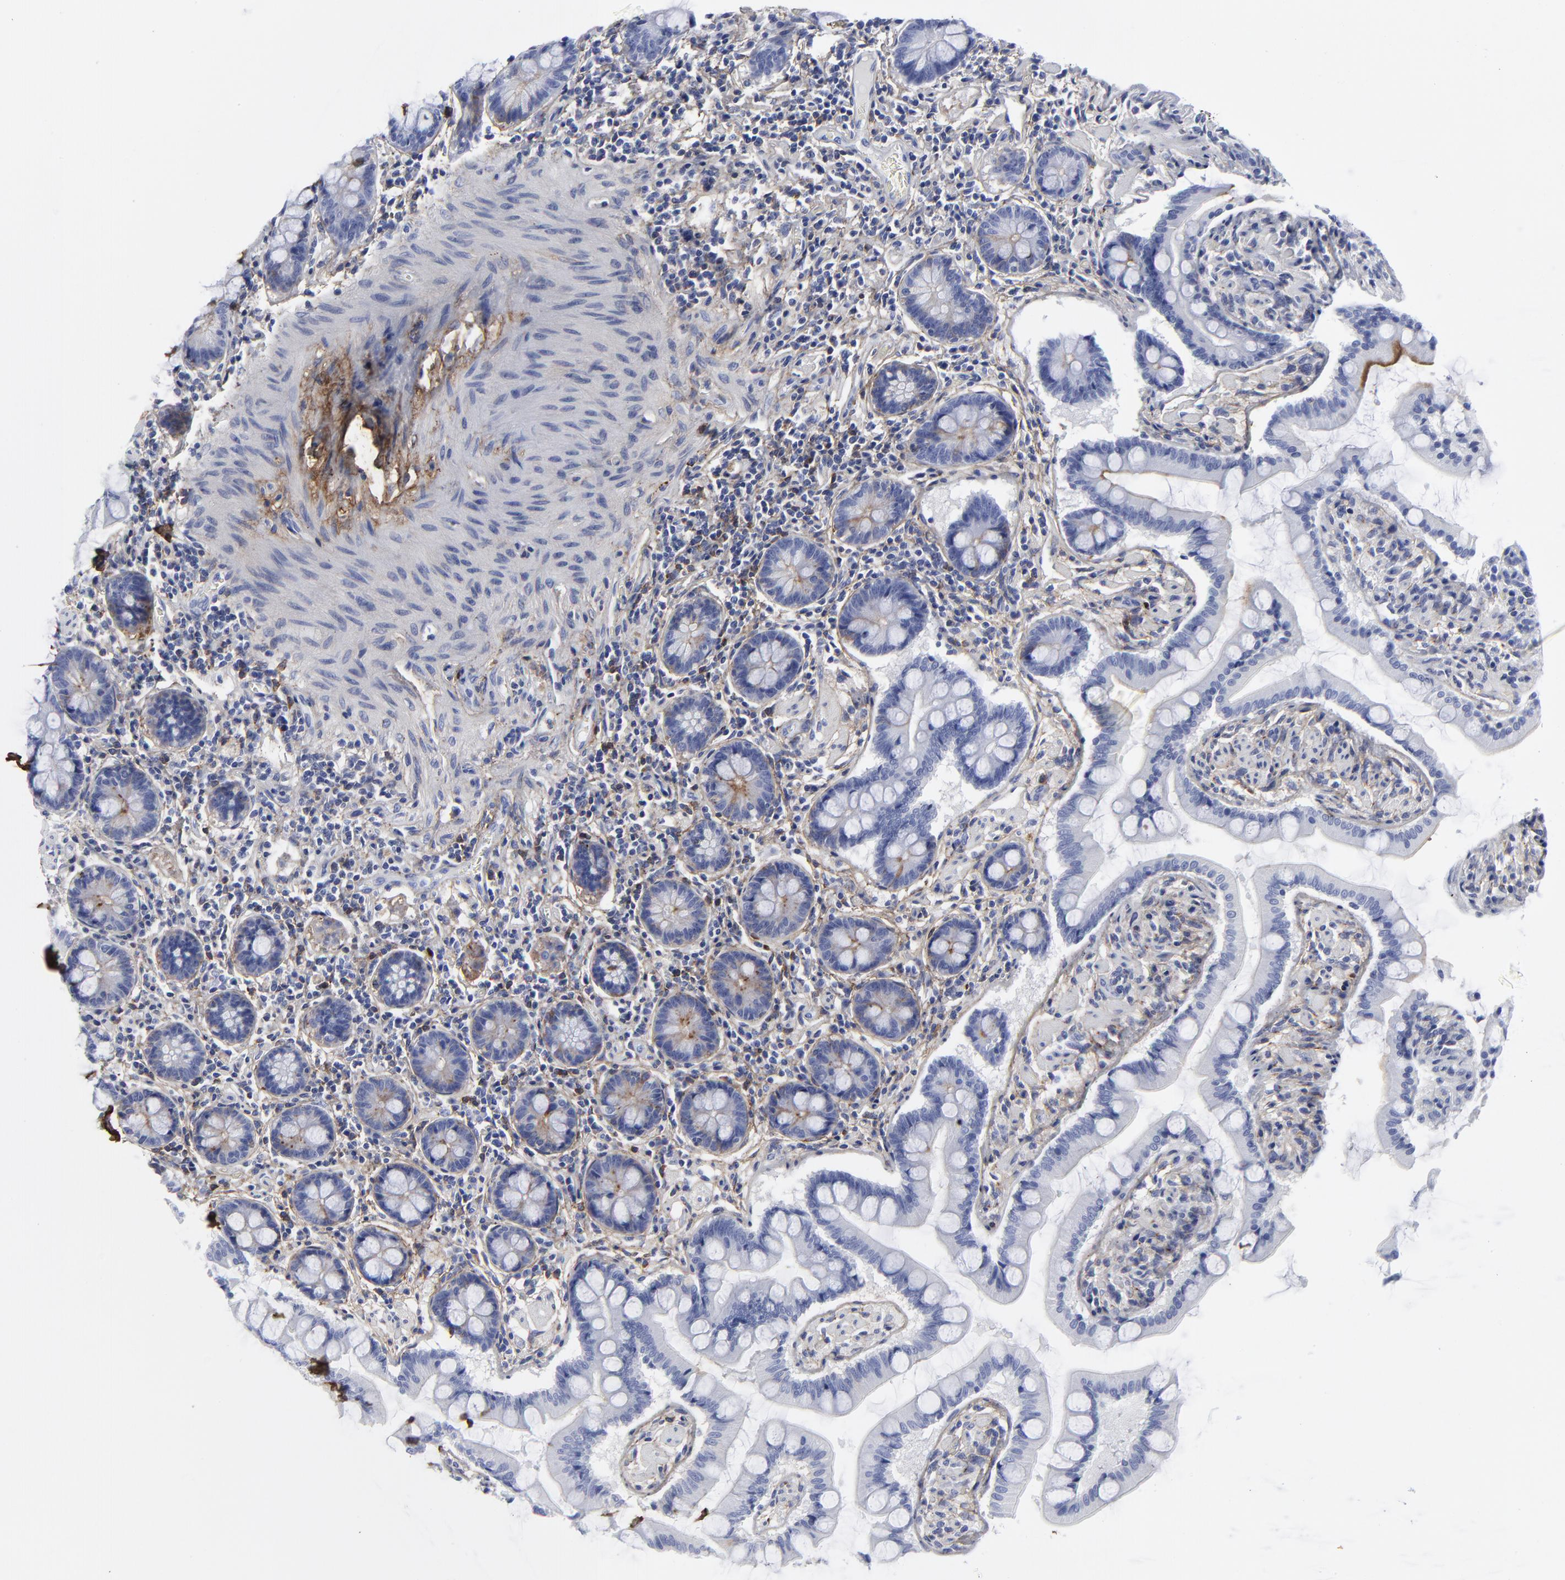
{"staining": {"intensity": "negative", "quantity": "none", "location": "none"}, "tissue": "small intestine", "cell_type": "Glandular cells", "image_type": "normal", "snomed": [{"axis": "morphology", "description": "Normal tissue, NOS"}, {"axis": "topography", "description": "Small intestine"}], "caption": "IHC micrograph of benign human small intestine stained for a protein (brown), which demonstrates no positivity in glandular cells.", "gene": "DCN", "patient": {"sex": "male", "age": 41}}